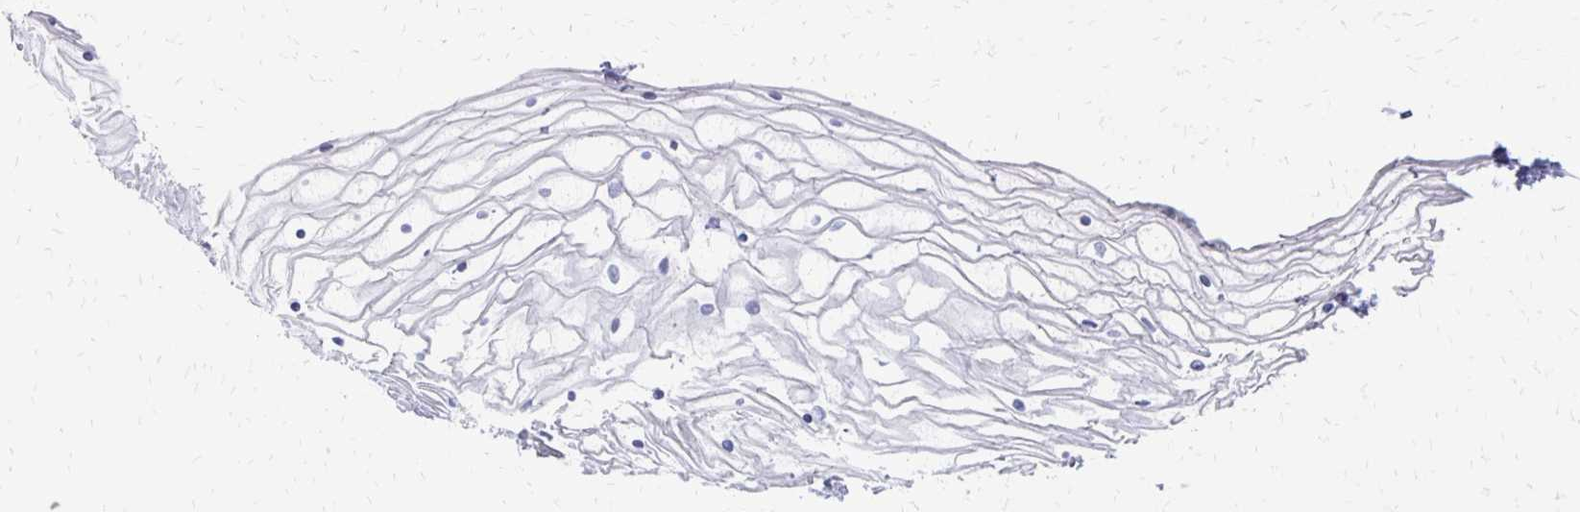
{"staining": {"intensity": "weak", "quantity": "<25%", "location": "nuclear"}, "tissue": "vagina", "cell_type": "Squamous epithelial cells", "image_type": "normal", "snomed": [{"axis": "morphology", "description": "Normal tissue, NOS"}, {"axis": "topography", "description": "Vagina"}], "caption": "An immunohistochemistry micrograph of normal vagina is shown. There is no staining in squamous epithelial cells of vagina.", "gene": "SYT2", "patient": {"sex": "female", "age": 56}}